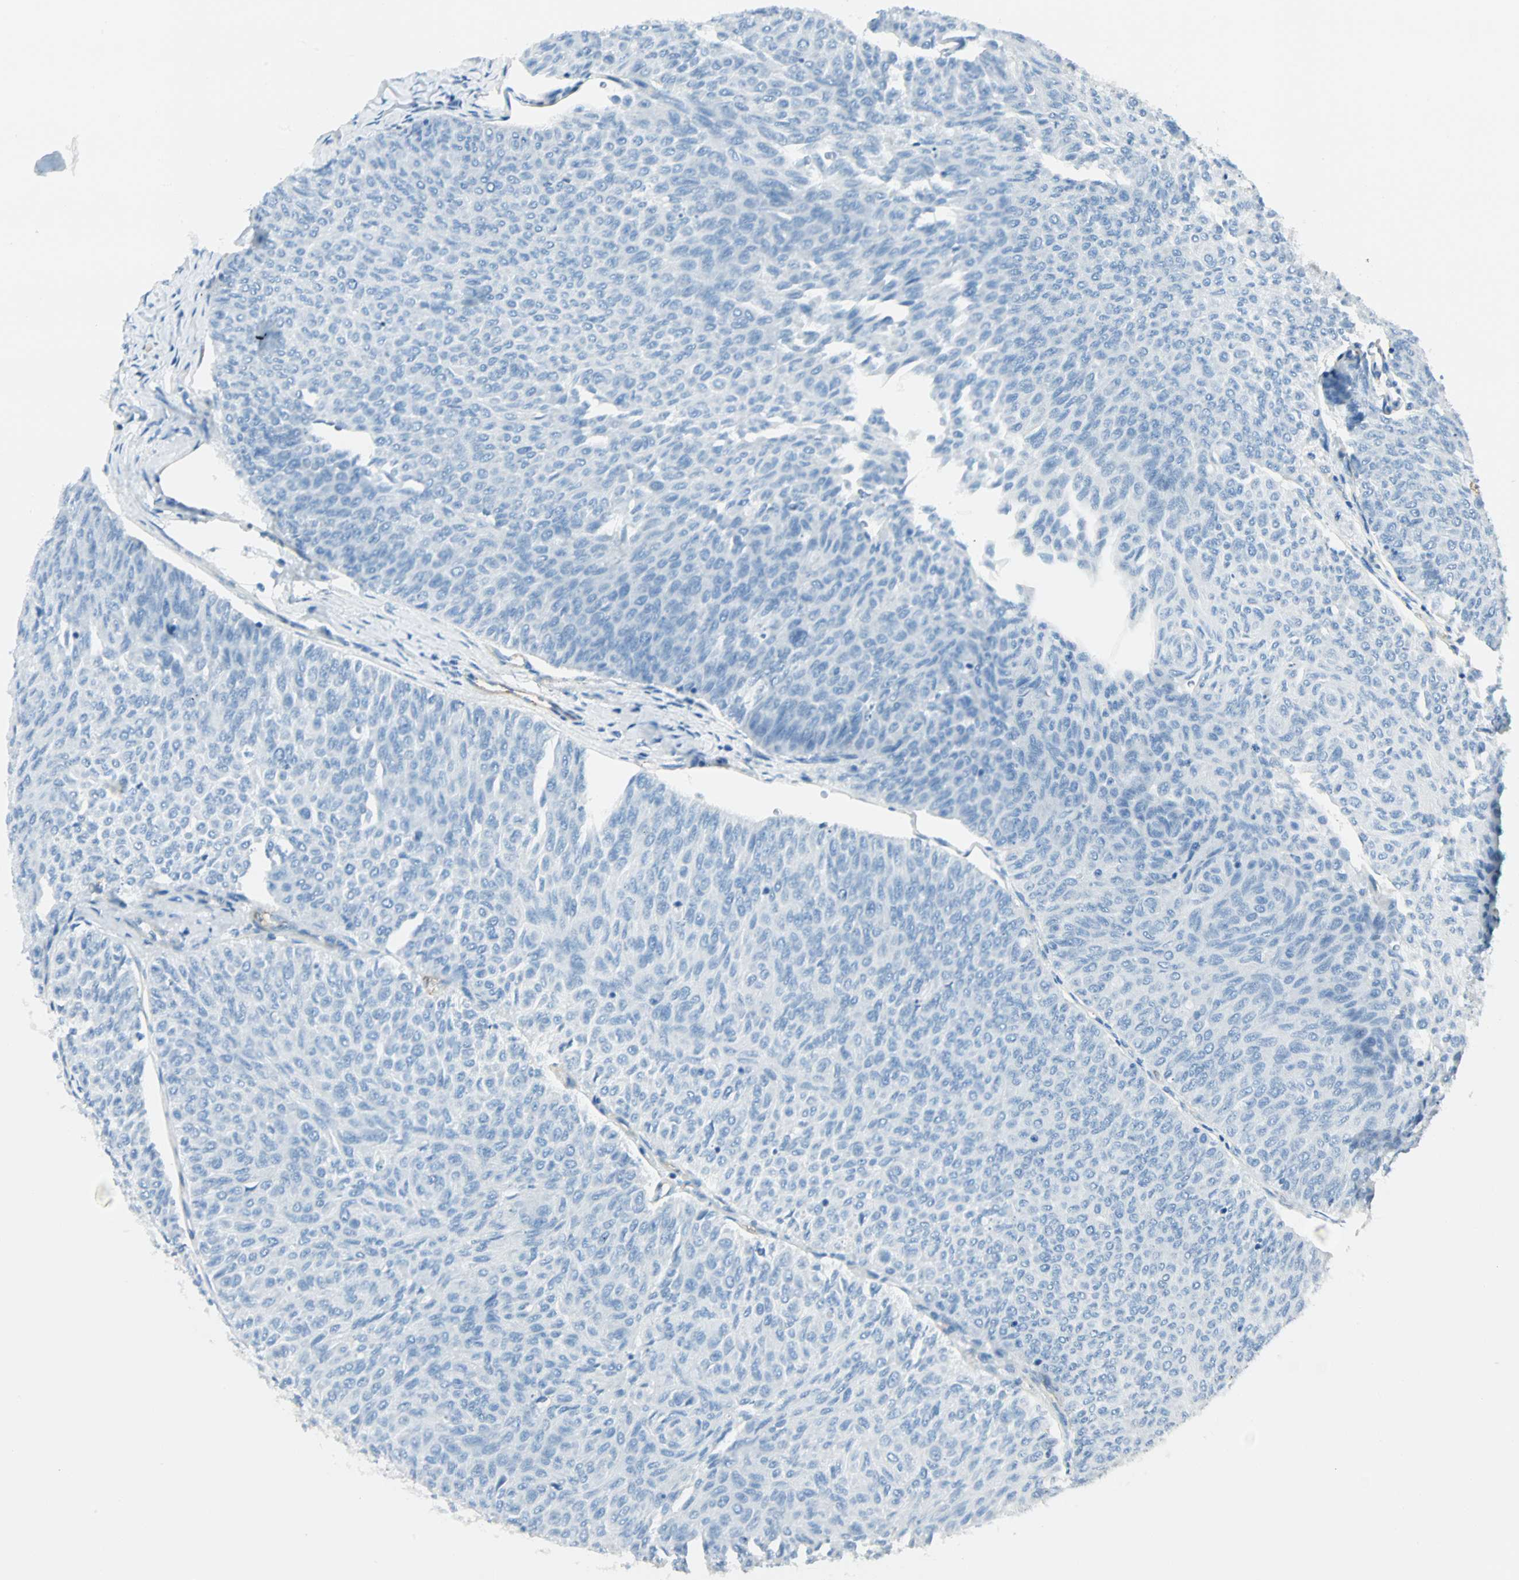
{"staining": {"intensity": "negative", "quantity": "none", "location": "none"}, "tissue": "urothelial cancer", "cell_type": "Tumor cells", "image_type": "cancer", "snomed": [{"axis": "morphology", "description": "Urothelial carcinoma, Low grade"}, {"axis": "topography", "description": "Urinary bladder"}], "caption": "Protein analysis of low-grade urothelial carcinoma demonstrates no significant staining in tumor cells.", "gene": "VPS9D1", "patient": {"sex": "male", "age": 78}}